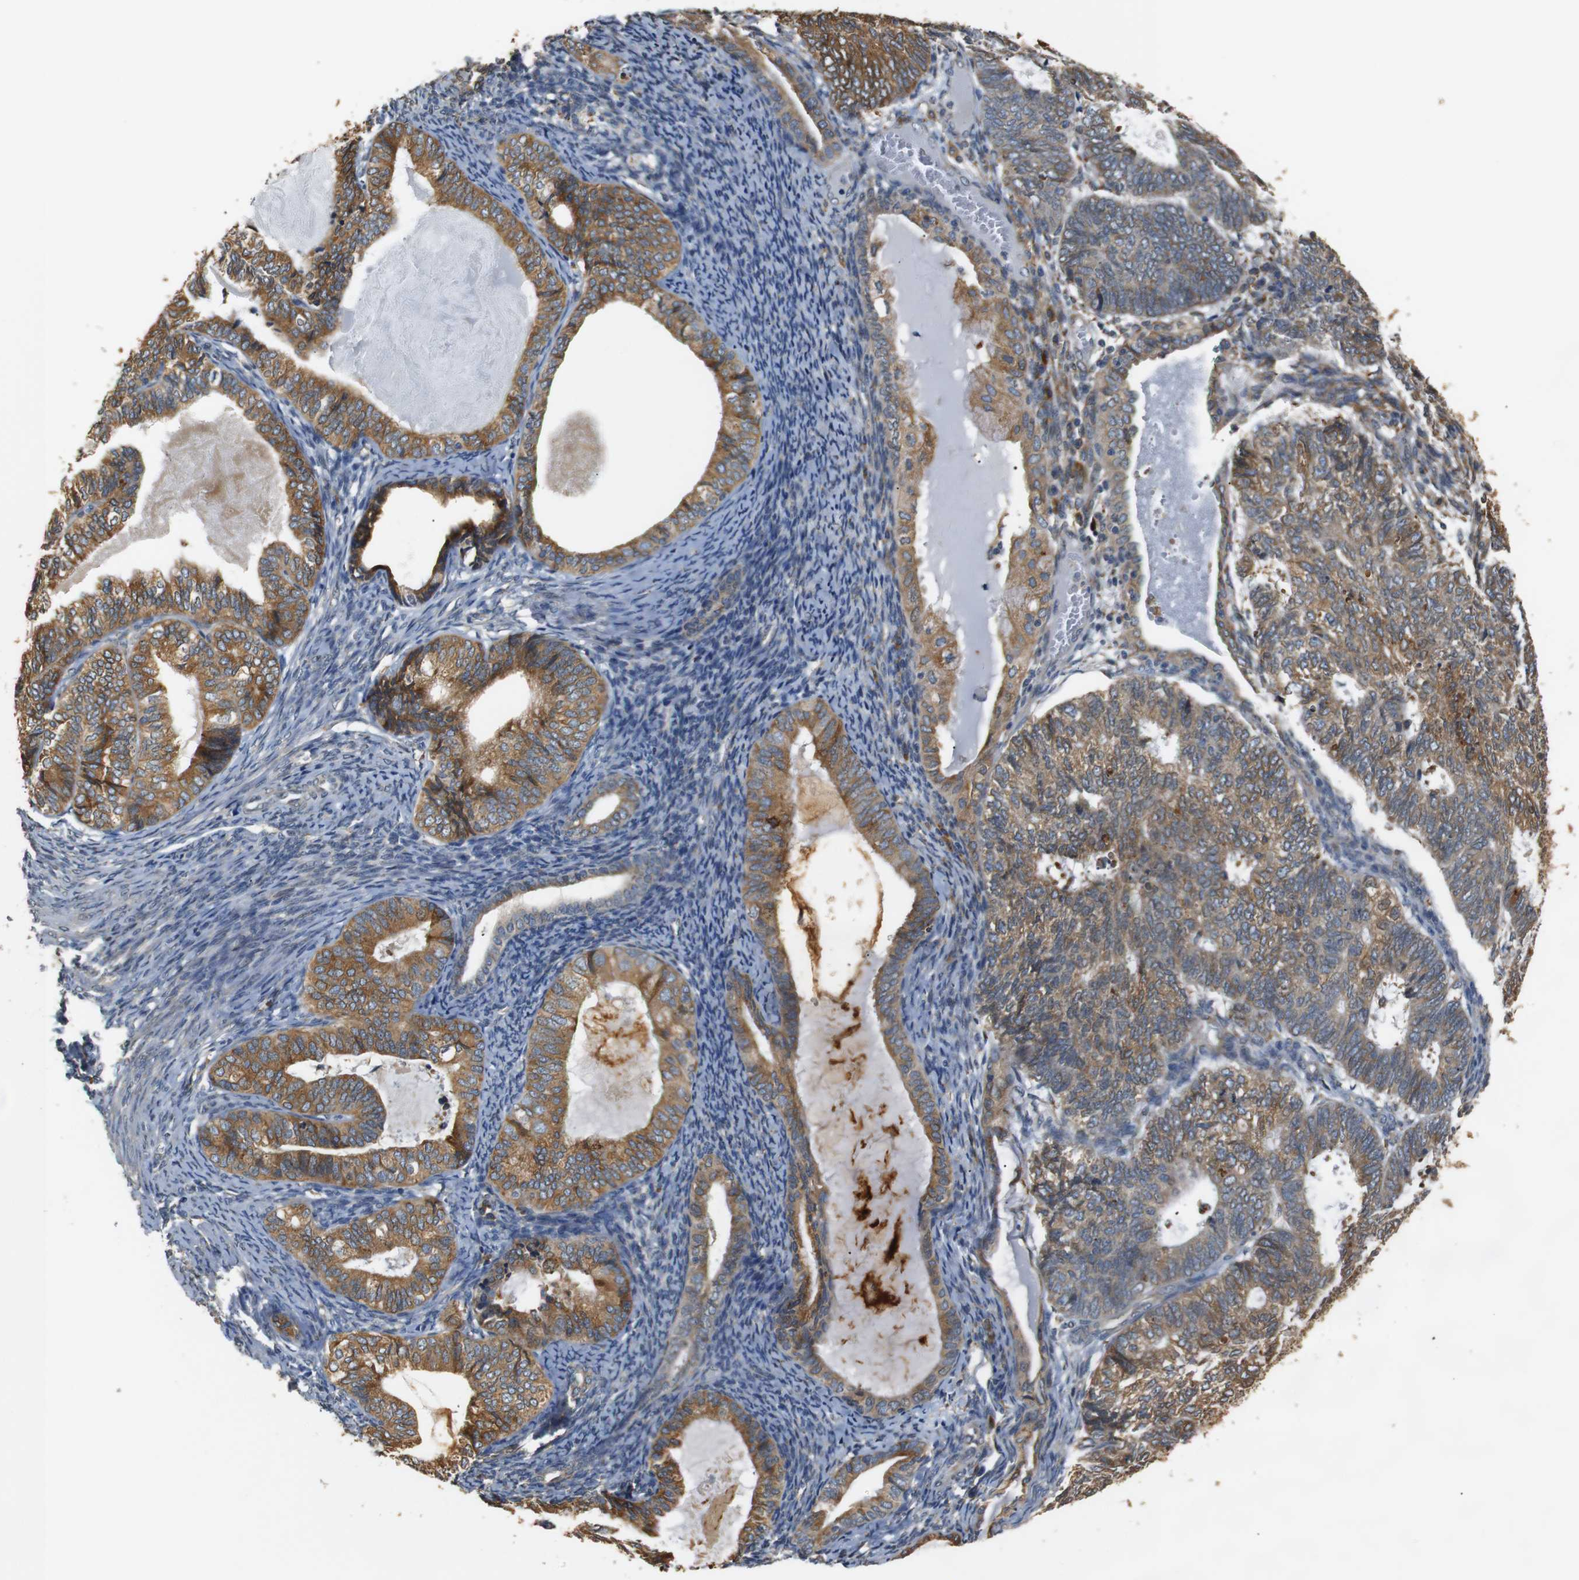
{"staining": {"intensity": "moderate", "quantity": ">75%", "location": "cytoplasmic/membranous"}, "tissue": "endometrial cancer", "cell_type": "Tumor cells", "image_type": "cancer", "snomed": [{"axis": "morphology", "description": "Adenocarcinoma, NOS"}, {"axis": "topography", "description": "Uterus"}], "caption": "Brown immunohistochemical staining in human adenocarcinoma (endometrial) exhibits moderate cytoplasmic/membranous positivity in approximately >75% of tumor cells. The protein of interest is shown in brown color, while the nuclei are stained blue.", "gene": "TMED2", "patient": {"sex": "female", "age": 60}}